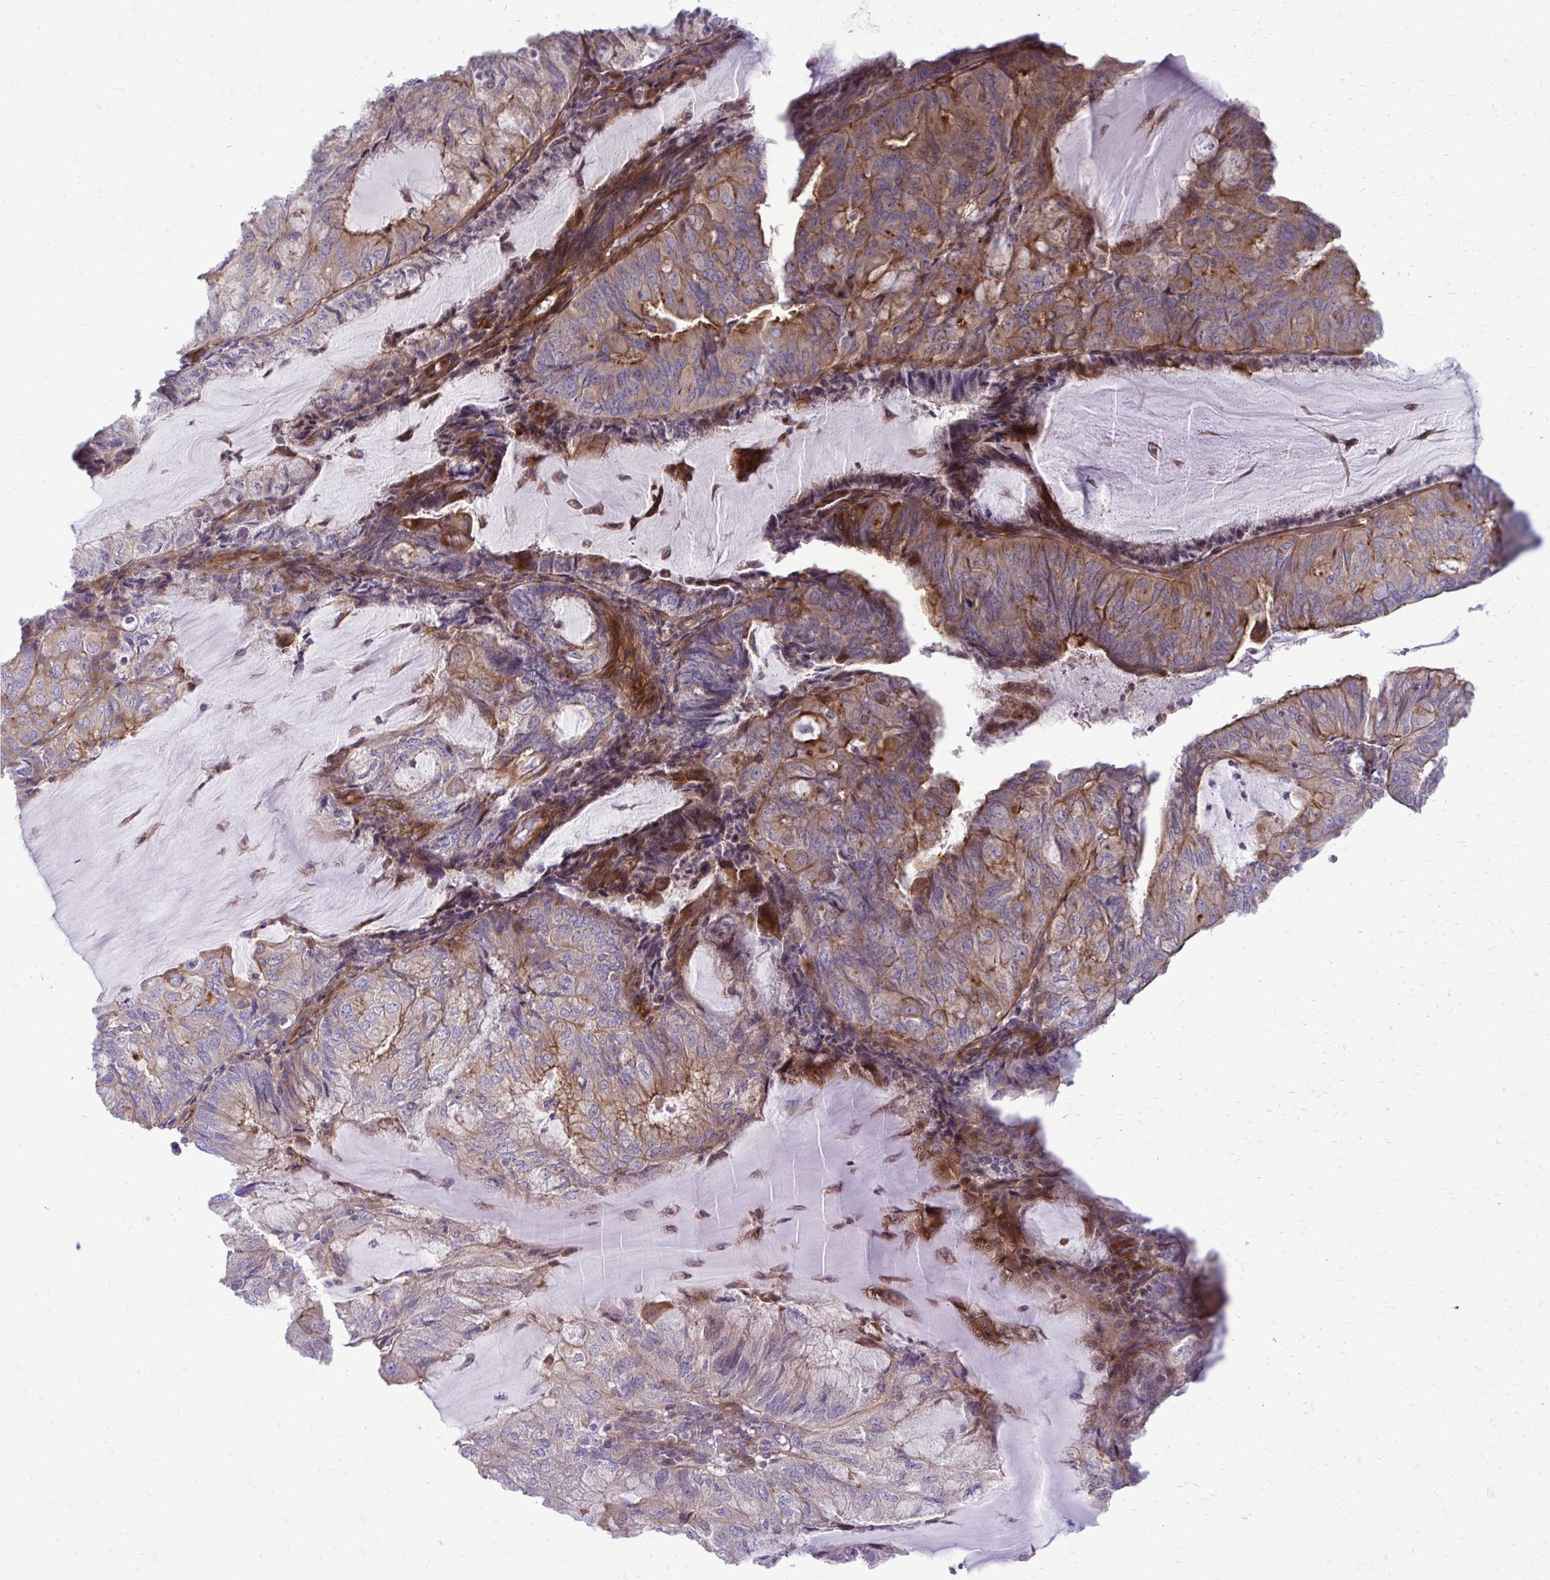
{"staining": {"intensity": "moderate", "quantity": "25%-75%", "location": "cytoplasmic/membranous"}, "tissue": "endometrial cancer", "cell_type": "Tumor cells", "image_type": "cancer", "snomed": [{"axis": "morphology", "description": "Adenocarcinoma, NOS"}, {"axis": "topography", "description": "Endometrium"}], "caption": "A medium amount of moderate cytoplasmic/membranous positivity is appreciated in approximately 25%-75% of tumor cells in adenocarcinoma (endometrial) tissue.", "gene": "FAP", "patient": {"sex": "female", "age": 81}}